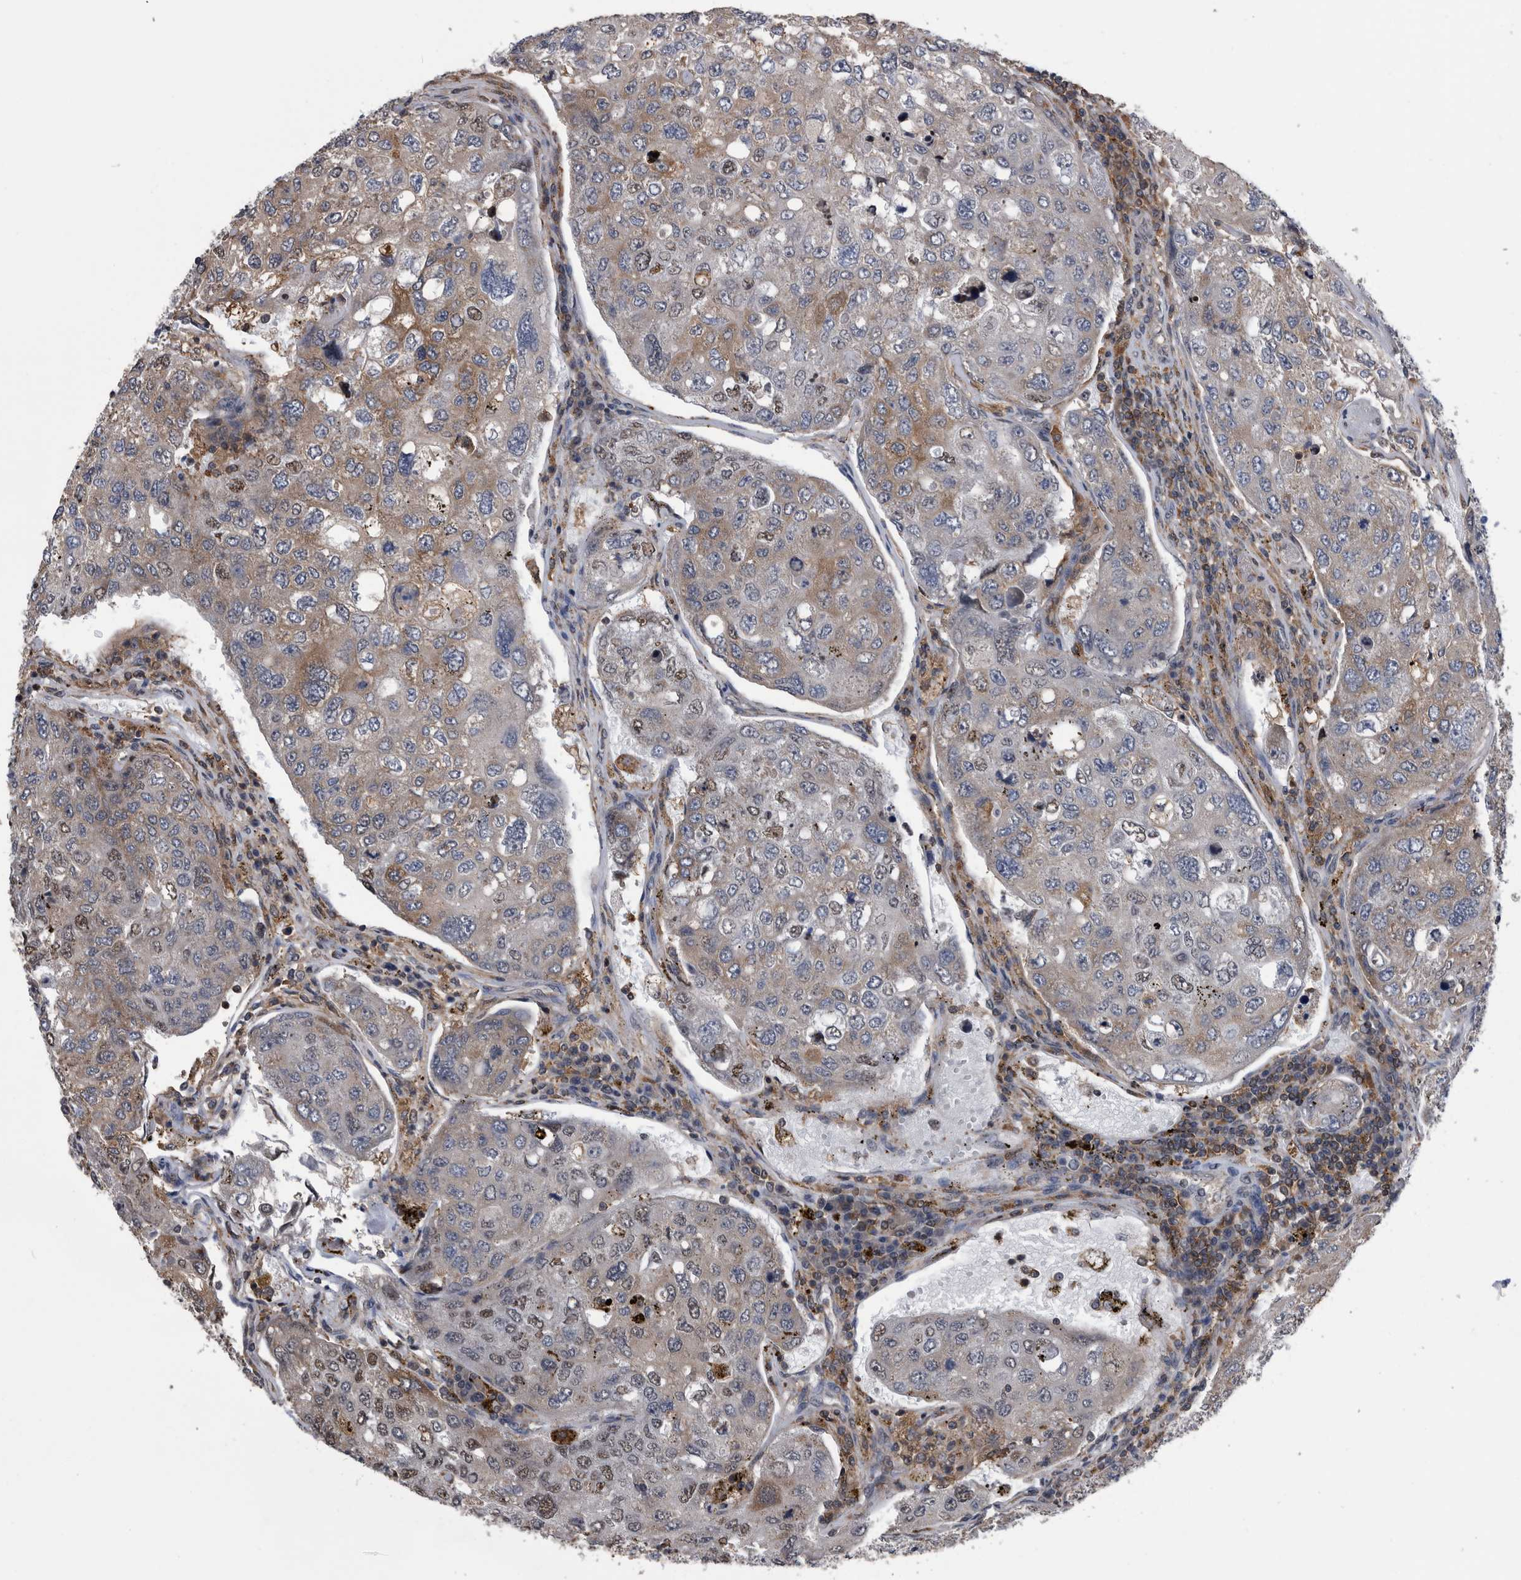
{"staining": {"intensity": "moderate", "quantity": "25%-75%", "location": "cytoplasmic/membranous,nuclear"}, "tissue": "urothelial cancer", "cell_type": "Tumor cells", "image_type": "cancer", "snomed": [{"axis": "morphology", "description": "Urothelial carcinoma, High grade"}, {"axis": "topography", "description": "Lymph node"}, {"axis": "topography", "description": "Urinary bladder"}], "caption": "Immunohistochemistry of high-grade urothelial carcinoma exhibits medium levels of moderate cytoplasmic/membranous and nuclear staining in approximately 25%-75% of tumor cells. (DAB = brown stain, brightfield microscopy at high magnification).", "gene": "NRBP1", "patient": {"sex": "male", "age": 51}}